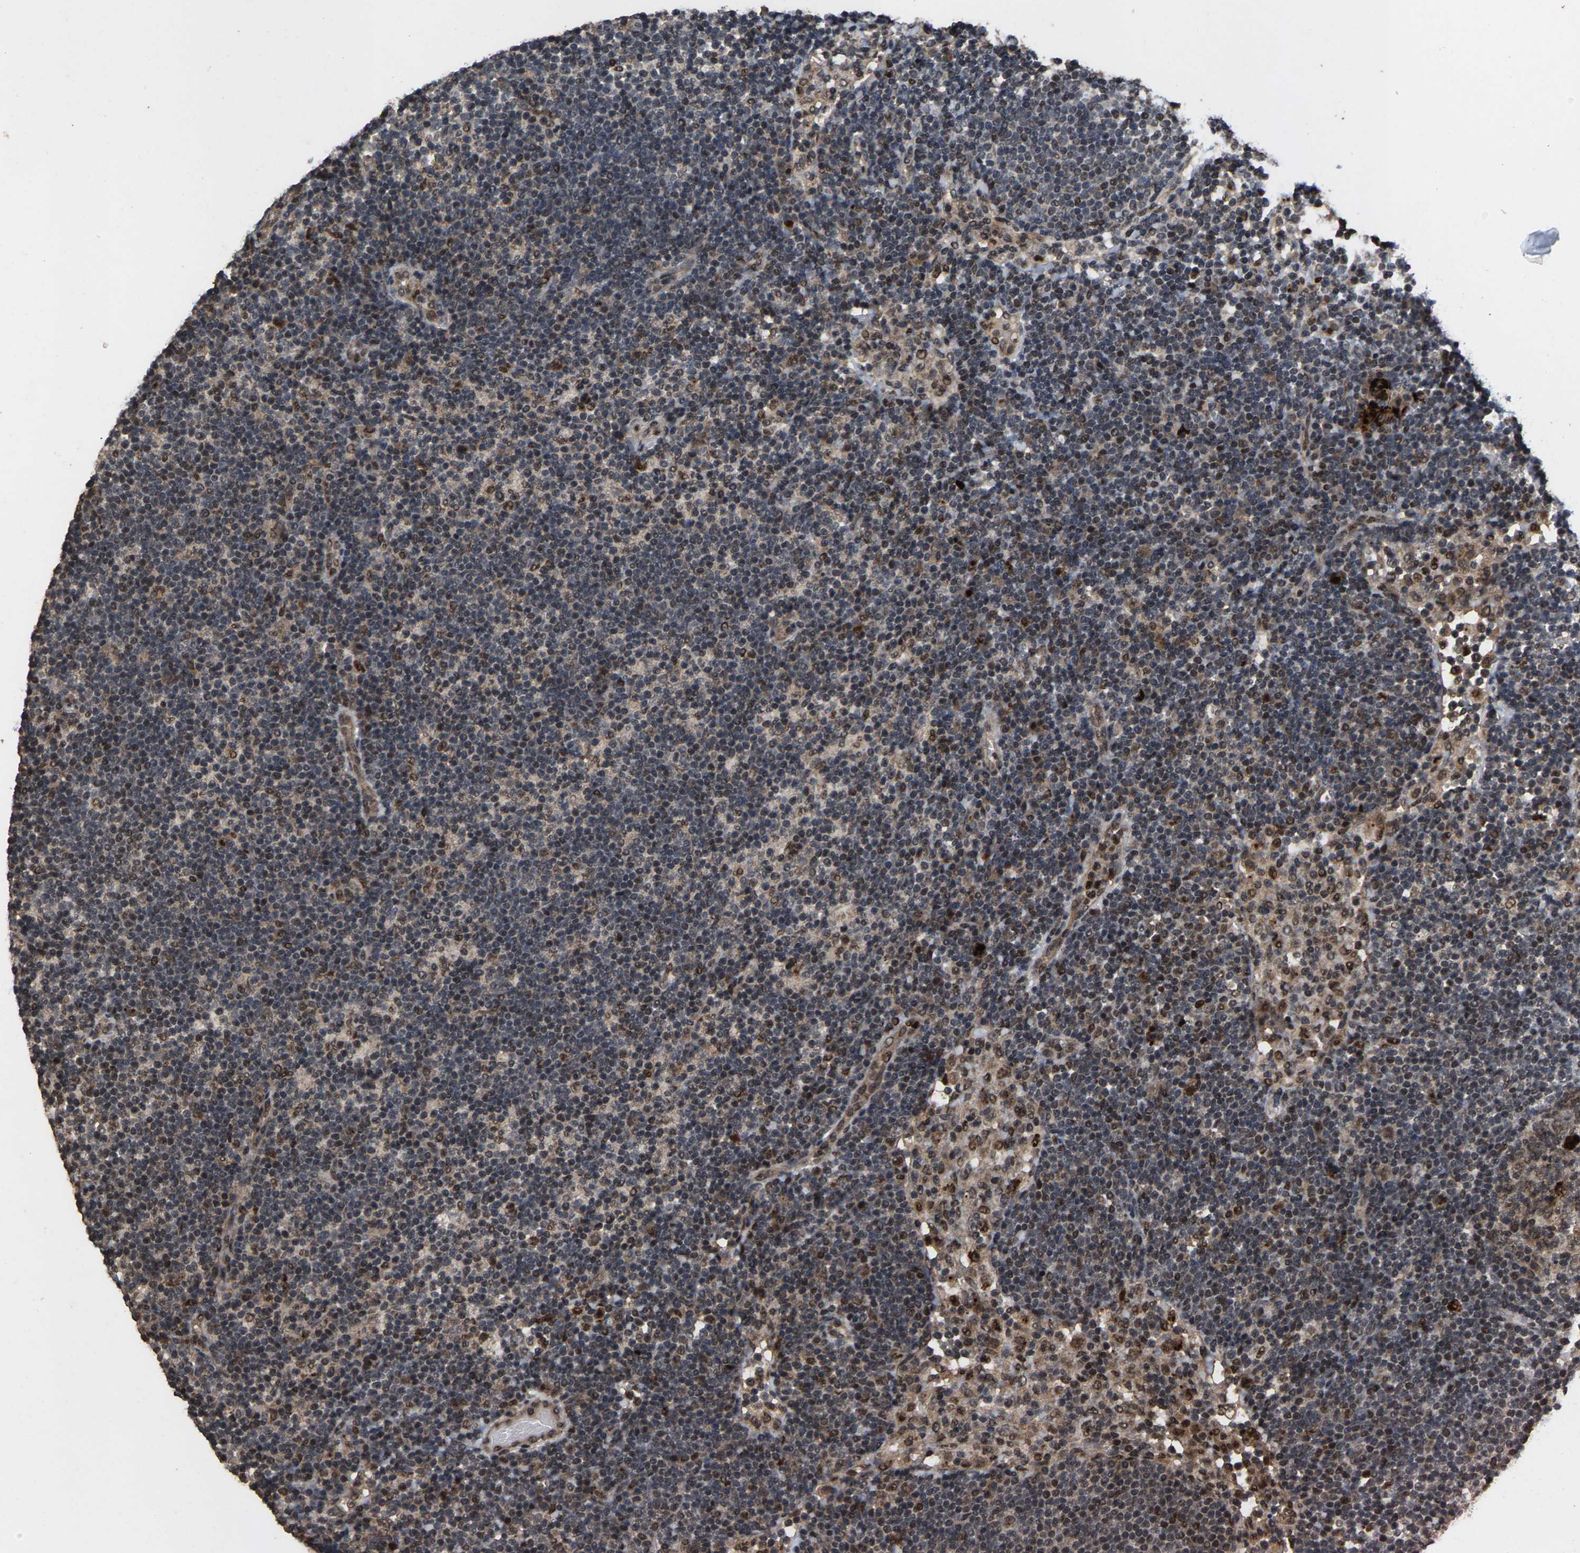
{"staining": {"intensity": "moderate", "quantity": ">75%", "location": "cytoplasmic/membranous,nuclear"}, "tissue": "lymph node", "cell_type": "Germinal center cells", "image_type": "normal", "snomed": [{"axis": "morphology", "description": "Normal tissue, NOS"}, {"axis": "morphology", "description": "Carcinoid, malignant, NOS"}, {"axis": "topography", "description": "Lymph node"}], "caption": "Germinal center cells reveal medium levels of moderate cytoplasmic/membranous,nuclear positivity in about >75% of cells in unremarkable human lymph node.", "gene": "HAUS6", "patient": {"sex": "male", "age": 47}}